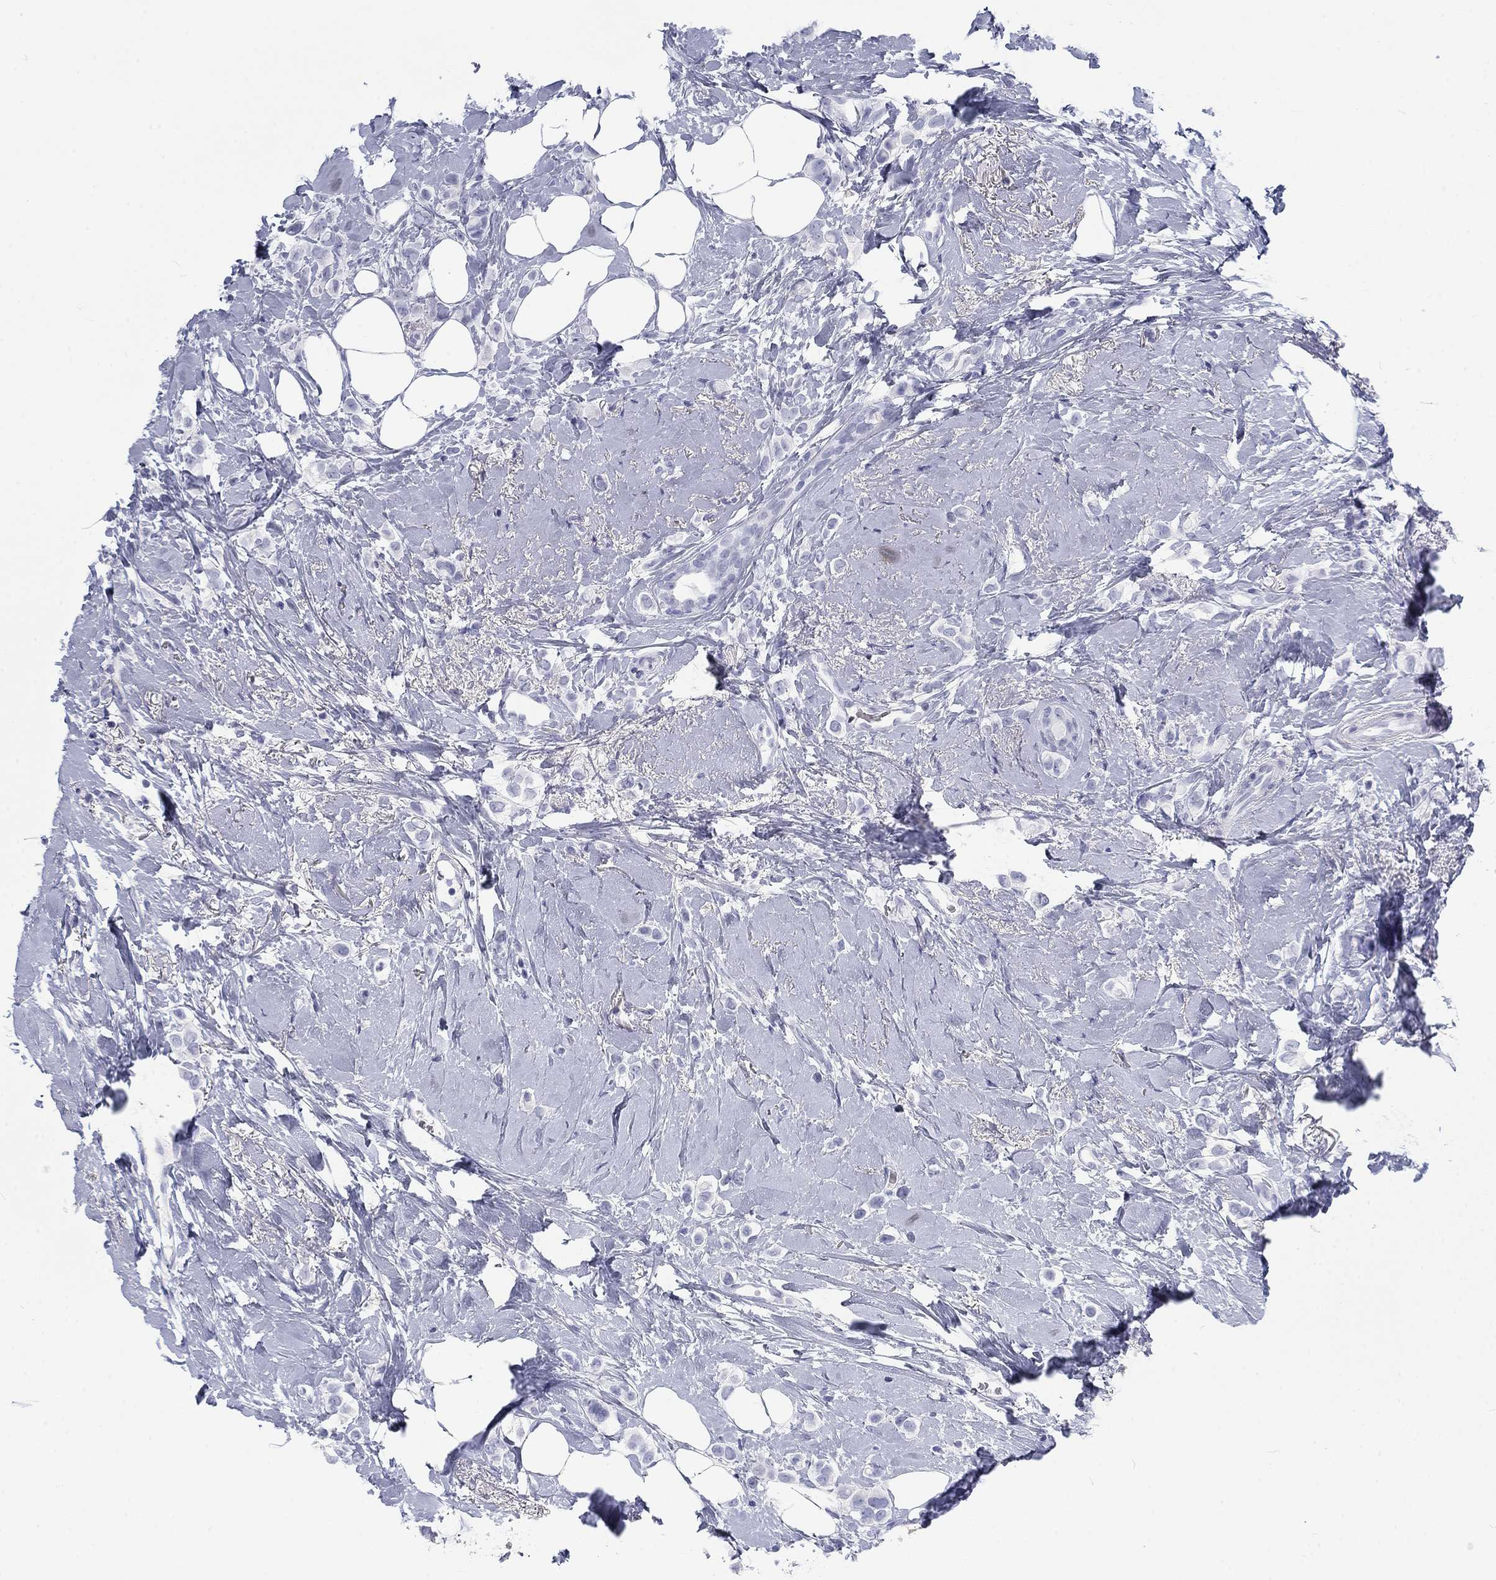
{"staining": {"intensity": "negative", "quantity": "none", "location": "none"}, "tissue": "breast cancer", "cell_type": "Tumor cells", "image_type": "cancer", "snomed": [{"axis": "morphology", "description": "Lobular carcinoma"}, {"axis": "topography", "description": "Breast"}], "caption": "Immunohistochemistry image of neoplastic tissue: breast lobular carcinoma stained with DAB (3,3'-diaminobenzidine) displays no significant protein expression in tumor cells.", "gene": "CALB1", "patient": {"sex": "female", "age": 66}}